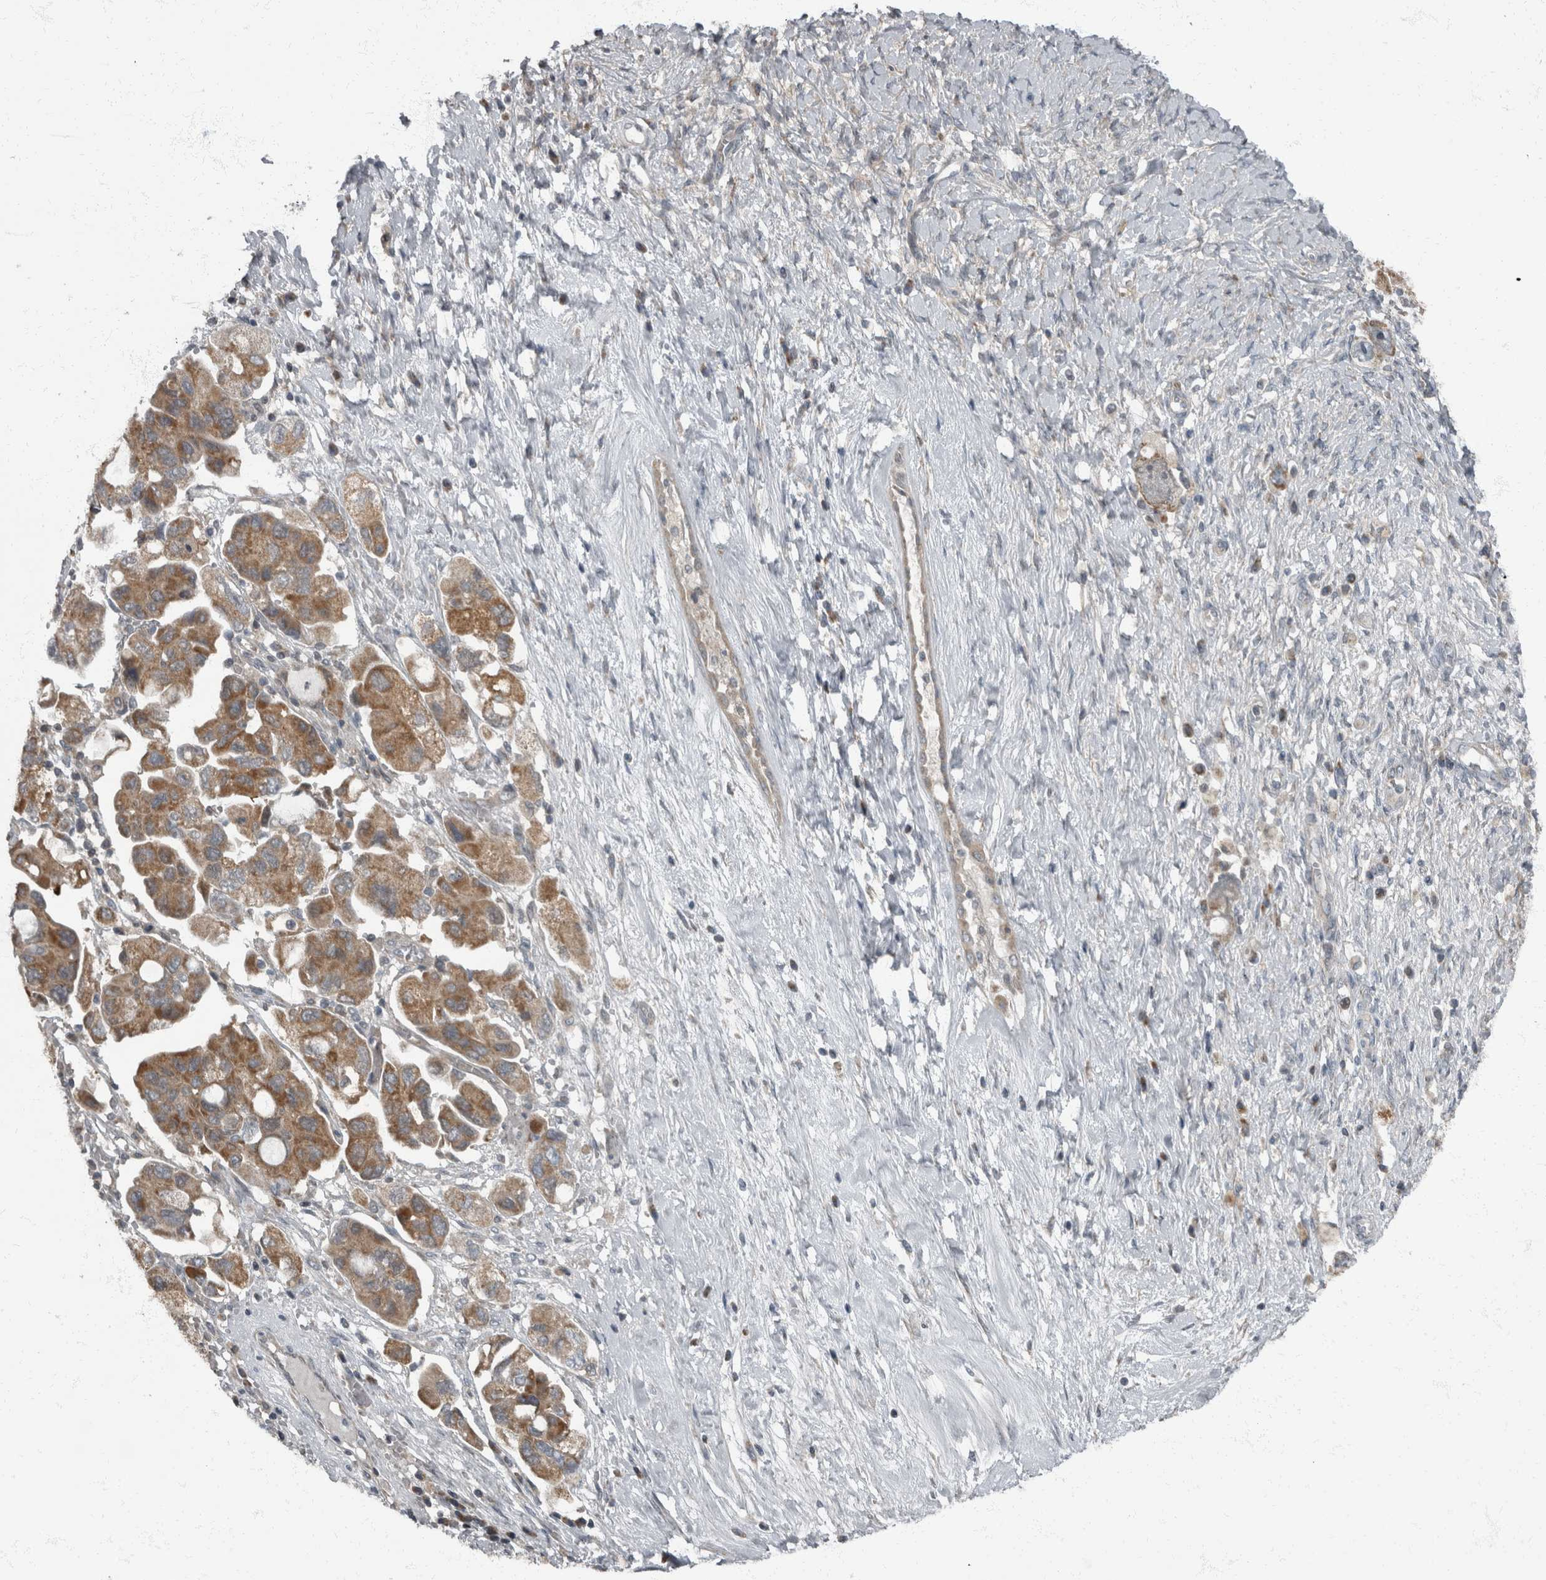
{"staining": {"intensity": "moderate", "quantity": ">75%", "location": "cytoplasmic/membranous"}, "tissue": "ovarian cancer", "cell_type": "Tumor cells", "image_type": "cancer", "snomed": [{"axis": "morphology", "description": "Carcinoma, NOS"}, {"axis": "morphology", "description": "Cystadenocarcinoma, serous, NOS"}, {"axis": "topography", "description": "Ovary"}], "caption": "DAB (3,3'-diaminobenzidine) immunohistochemical staining of human serous cystadenocarcinoma (ovarian) exhibits moderate cytoplasmic/membranous protein expression in about >75% of tumor cells.", "gene": "RABGGTB", "patient": {"sex": "female", "age": 69}}